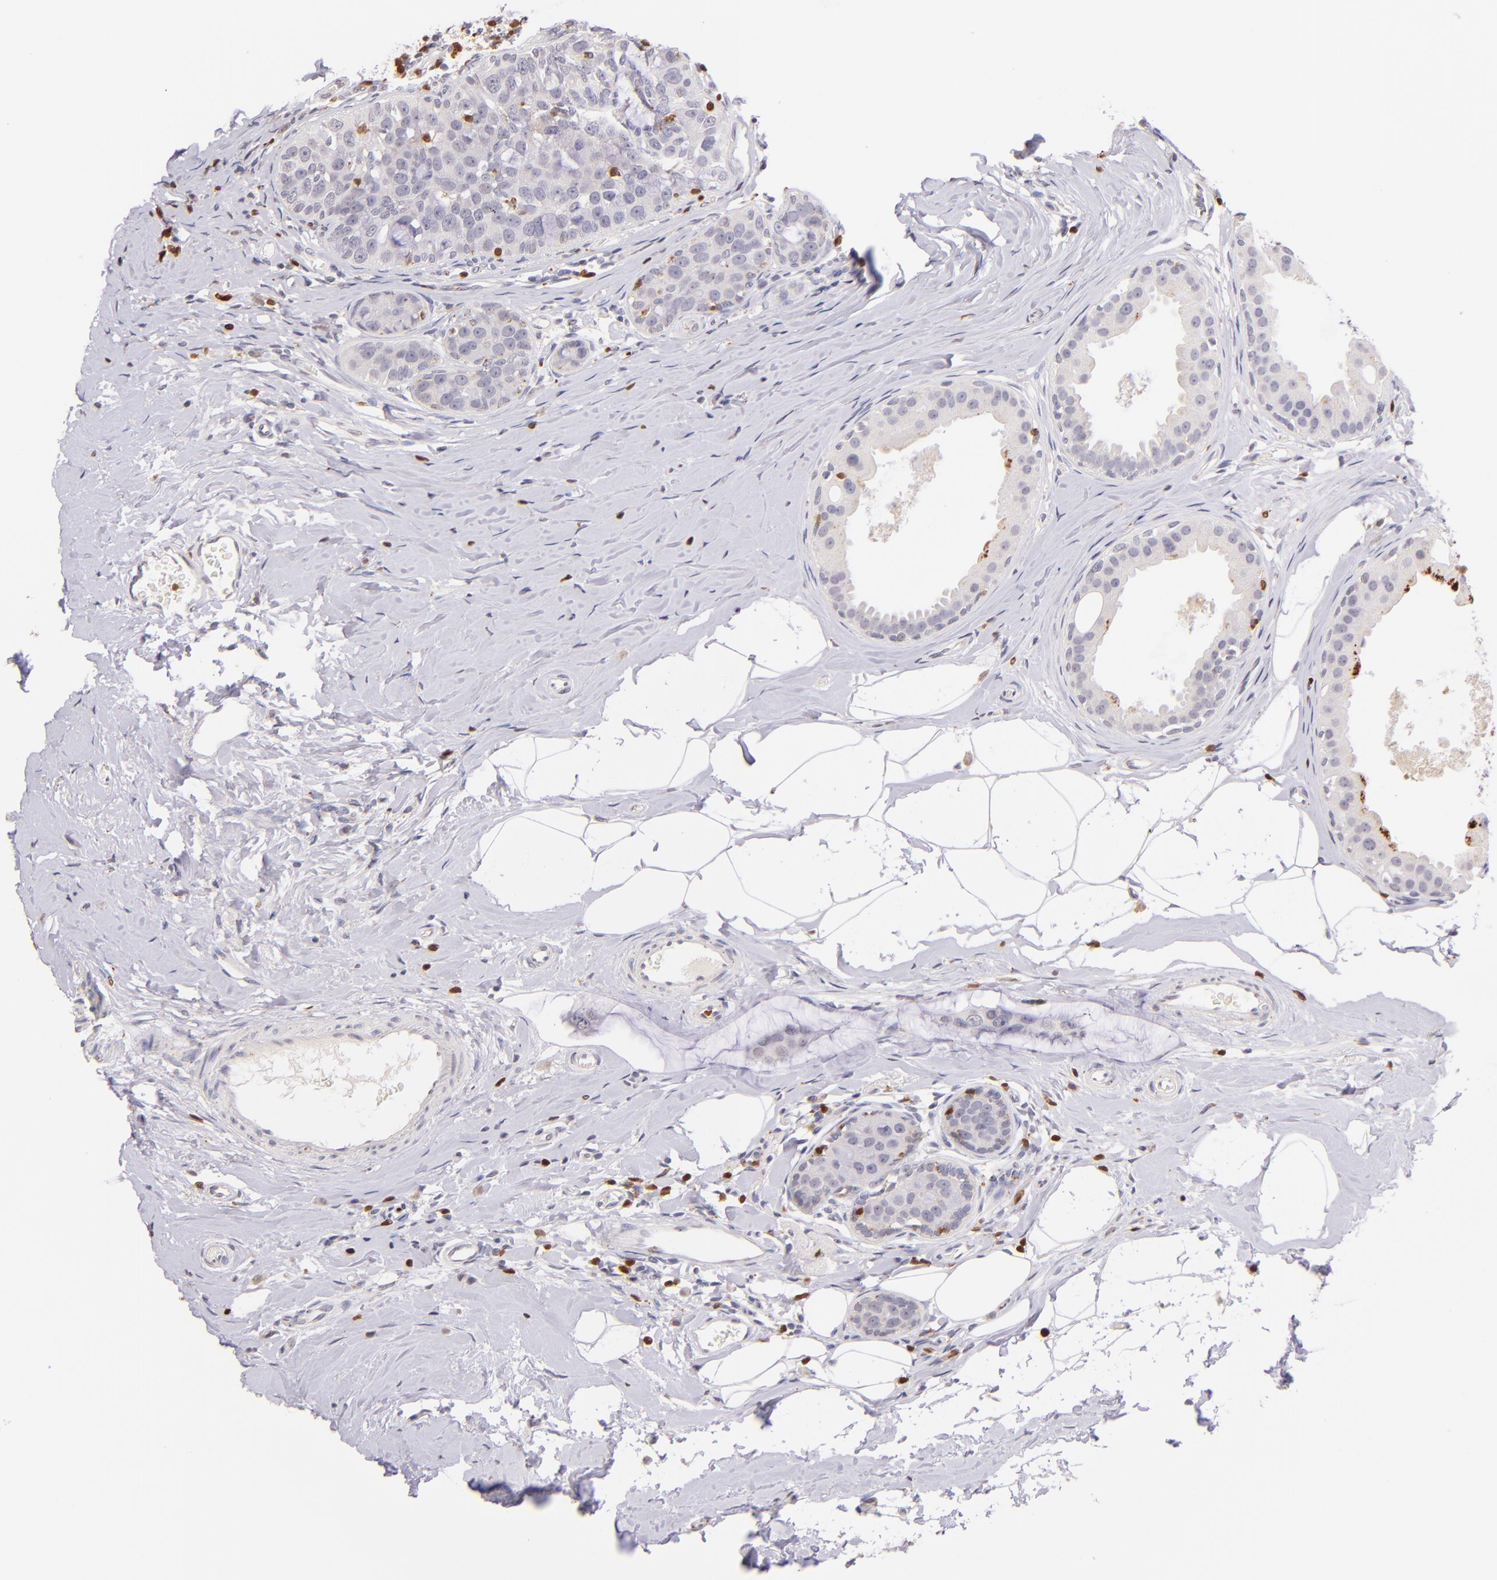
{"staining": {"intensity": "negative", "quantity": "none", "location": "none"}, "tissue": "breast cancer", "cell_type": "Tumor cells", "image_type": "cancer", "snomed": [{"axis": "morphology", "description": "Normal tissue, NOS"}, {"axis": "morphology", "description": "Duct carcinoma"}, {"axis": "topography", "description": "Breast"}], "caption": "Tumor cells show no significant protein expression in breast cancer.", "gene": "ZAP70", "patient": {"sex": "female", "age": 50}}